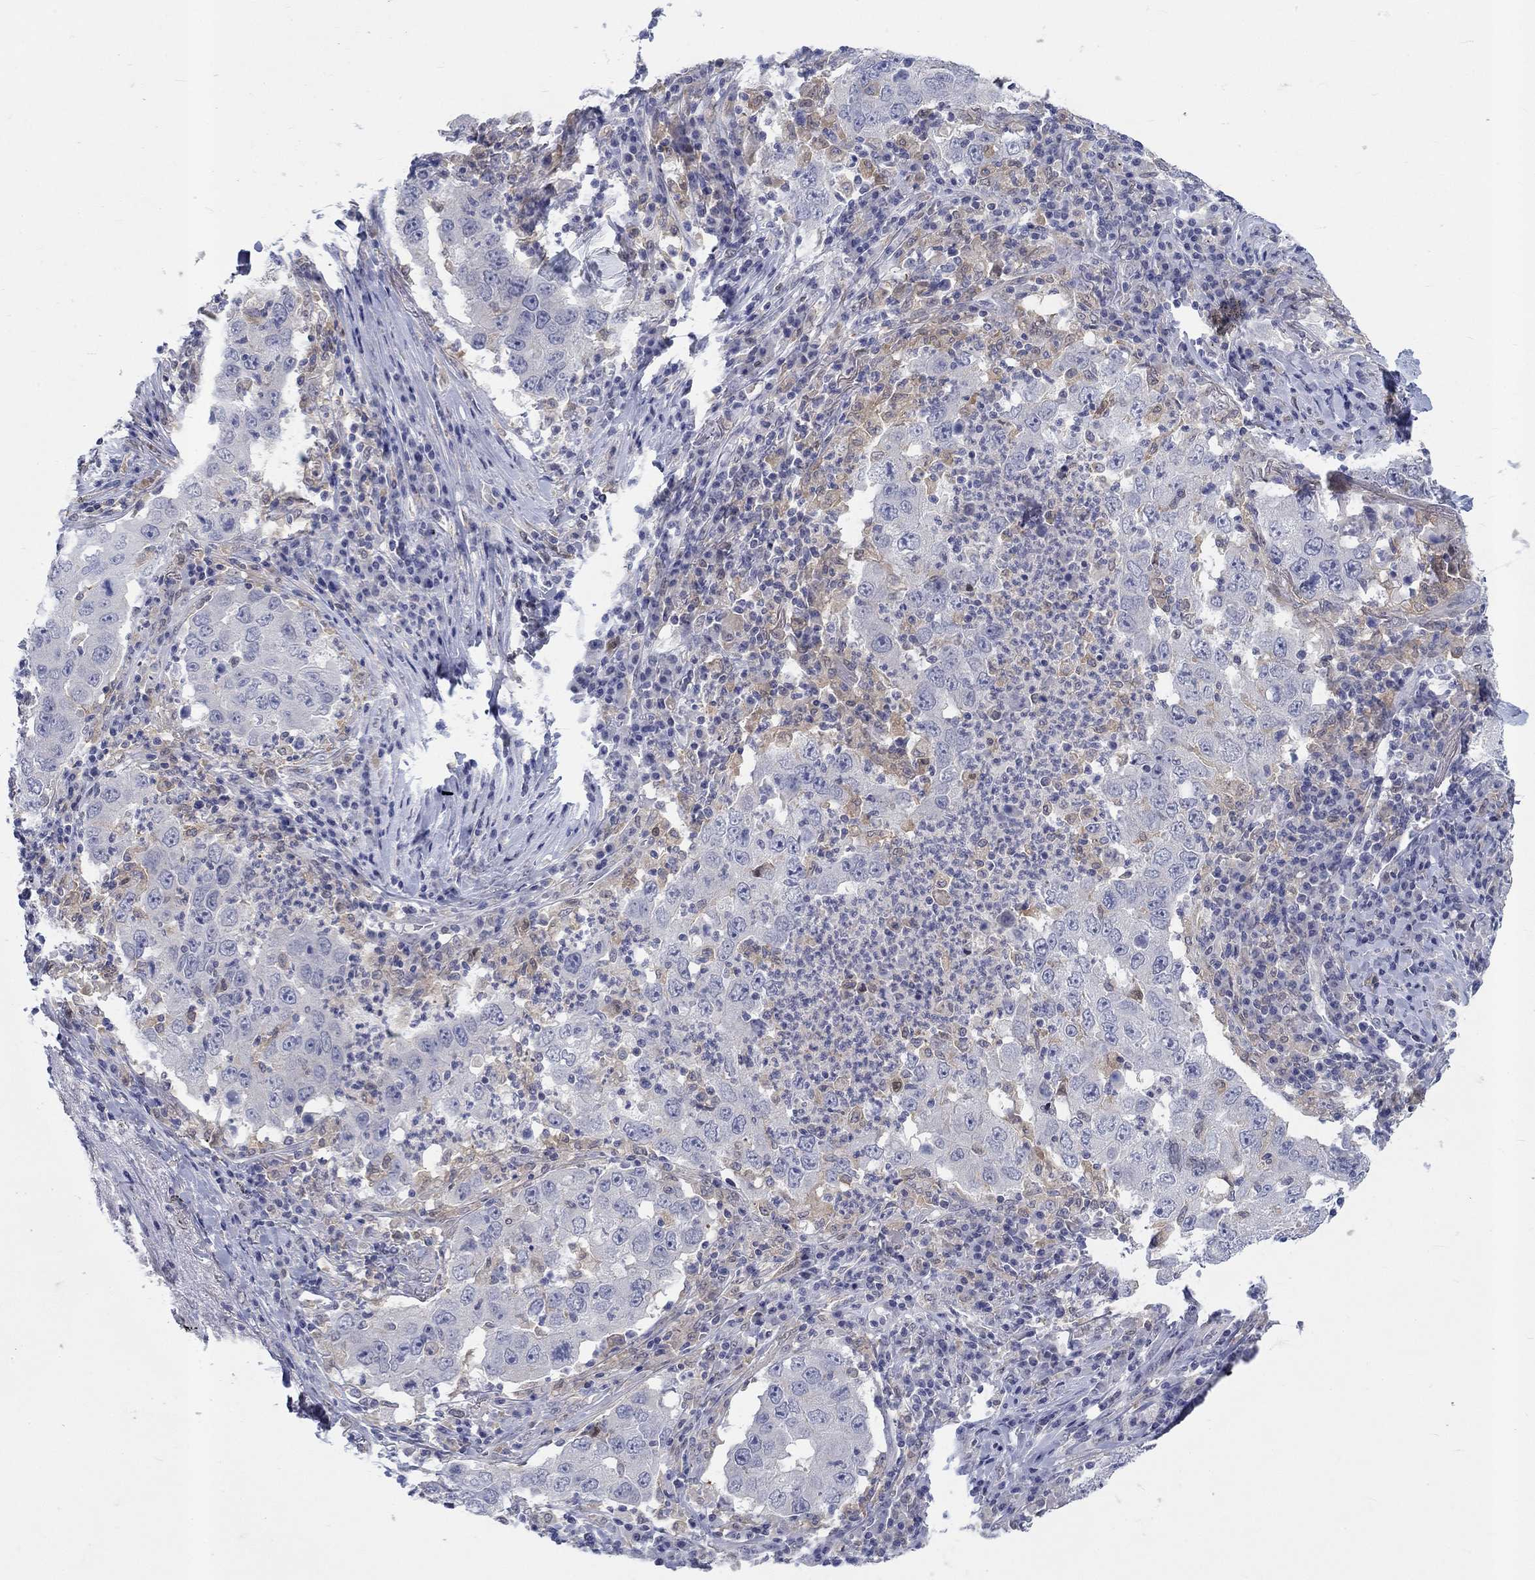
{"staining": {"intensity": "negative", "quantity": "none", "location": "none"}, "tissue": "lung cancer", "cell_type": "Tumor cells", "image_type": "cancer", "snomed": [{"axis": "morphology", "description": "Adenocarcinoma, NOS"}, {"axis": "topography", "description": "Lung"}], "caption": "Photomicrograph shows no significant protein expression in tumor cells of lung adenocarcinoma. (Brightfield microscopy of DAB (3,3'-diaminobenzidine) immunohistochemistry (IHC) at high magnification).", "gene": "EGFLAM", "patient": {"sex": "male", "age": 73}}